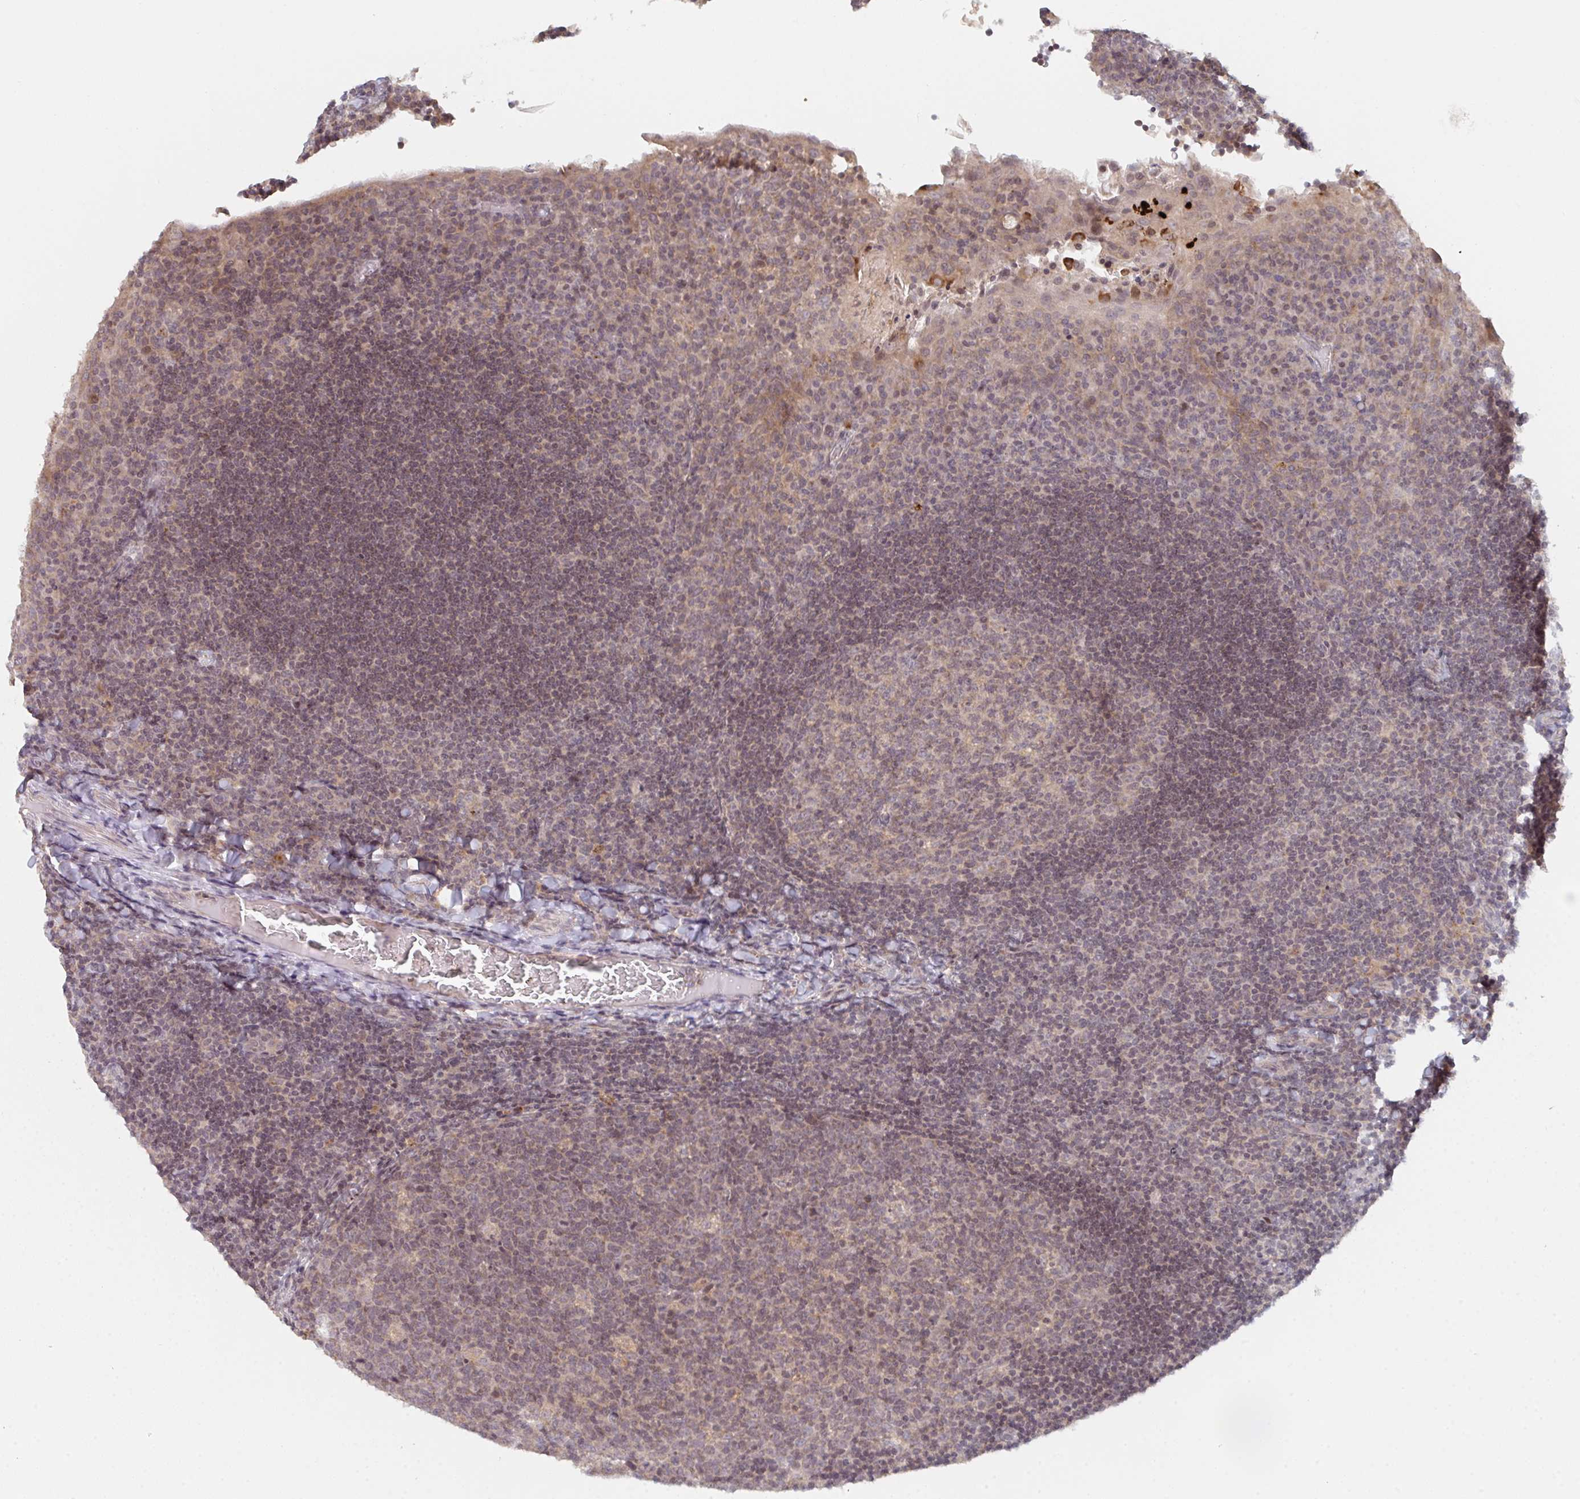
{"staining": {"intensity": "weak", "quantity": "<25%", "location": "nuclear"}, "tissue": "tonsil", "cell_type": "Germinal center cells", "image_type": "normal", "snomed": [{"axis": "morphology", "description": "Normal tissue, NOS"}, {"axis": "topography", "description": "Tonsil"}], "caption": "Immunohistochemistry (IHC) of normal human tonsil demonstrates no positivity in germinal center cells. (DAB immunohistochemistry (IHC), high magnification).", "gene": "DCST1", "patient": {"sex": "male", "age": 17}}